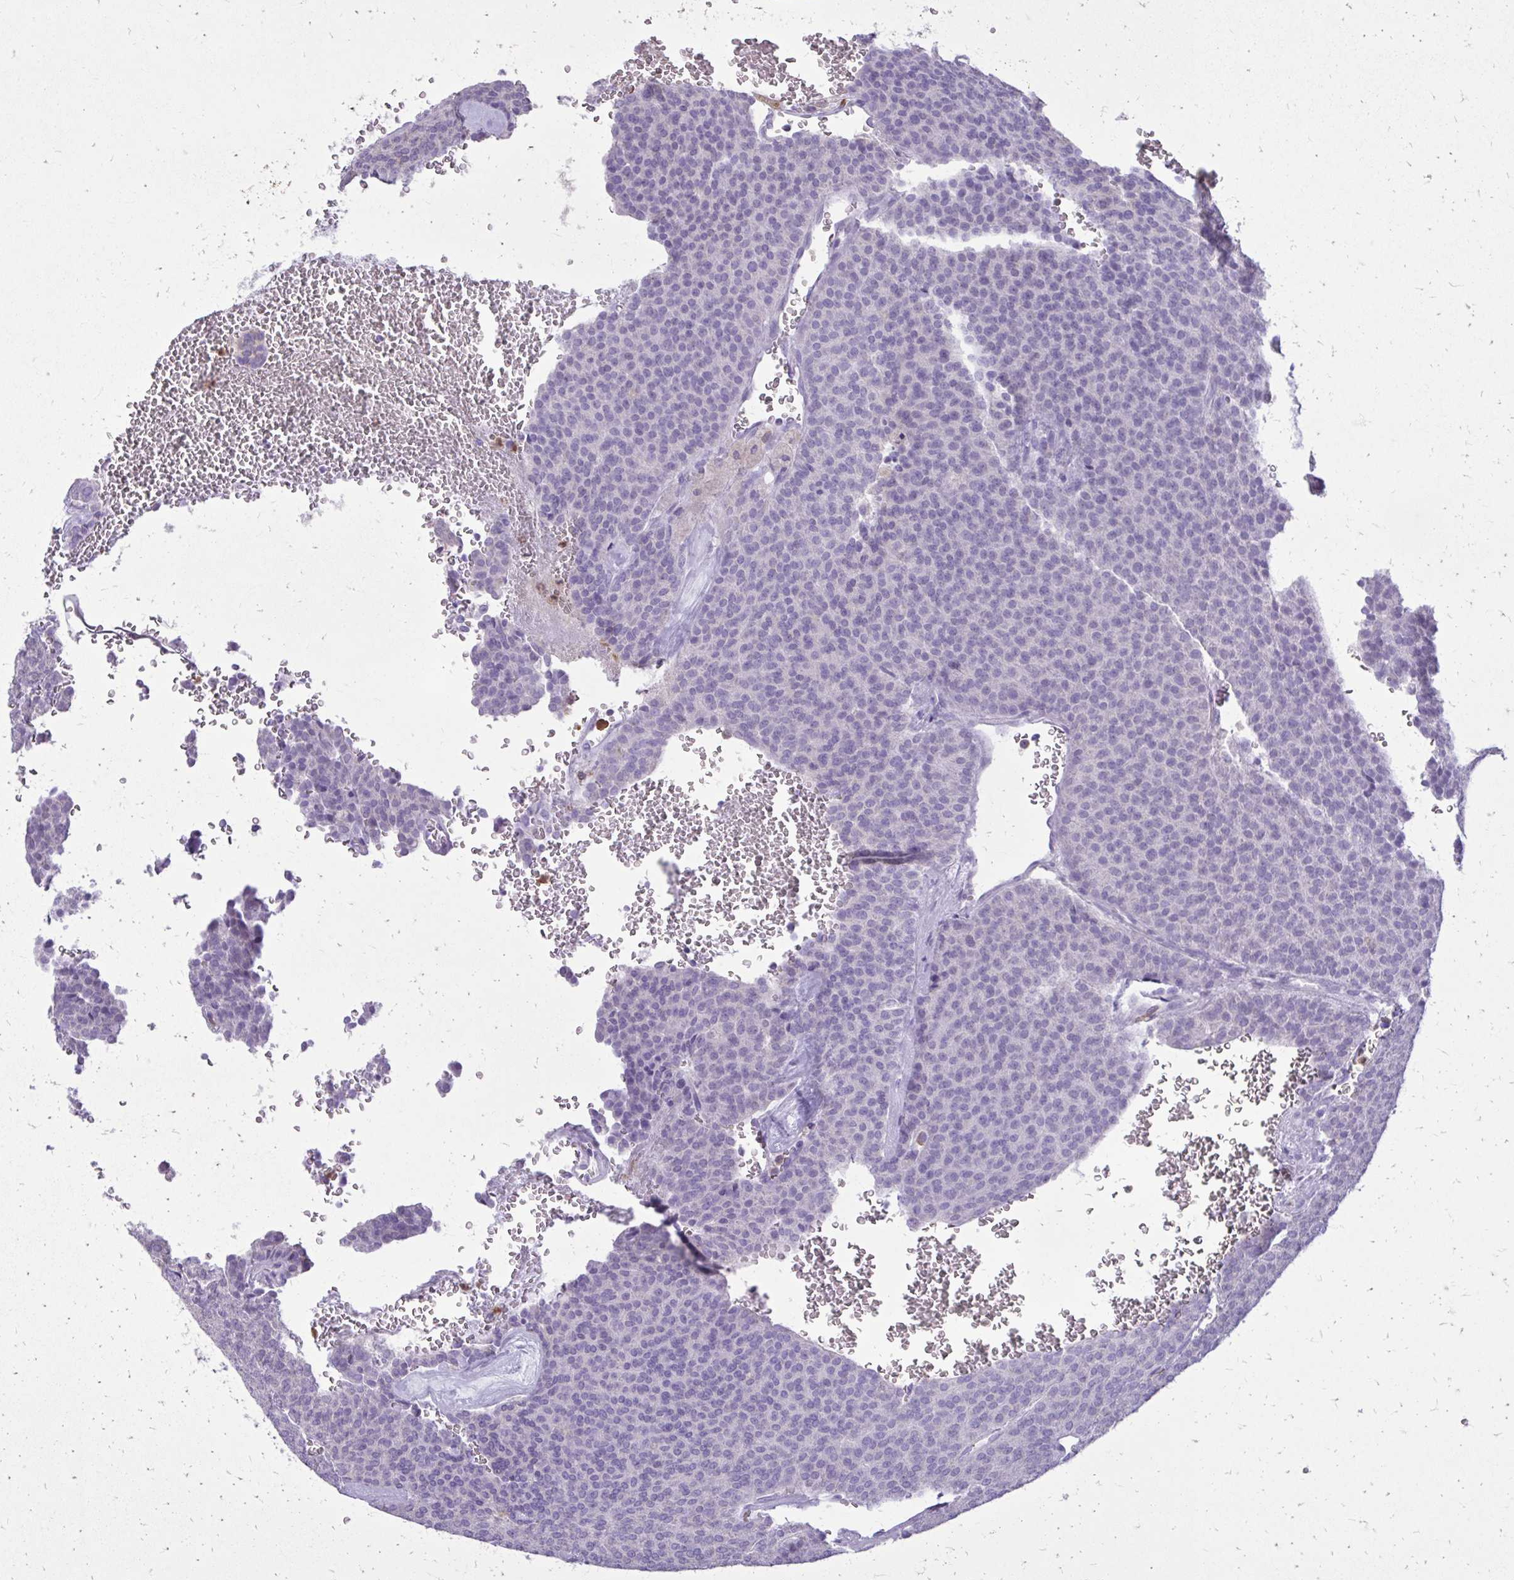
{"staining": {"intensity": "negative", "quantity": "none", "location": "none"}, "tissue": "carcinoid", "cell_type": "Tumor cells", "image_type": "cancer", "snomed": [{"axis": "morphology", "description": "Carcinoid, malignant, NOS"}, {"axis": "topography", "description": "Lung"}], "caption": "Immunohistochemical staining of carcinoid shows no significant staining in tumor cells.", "gene": "CAT", "patient": {"sex": "male", "age": 61}}